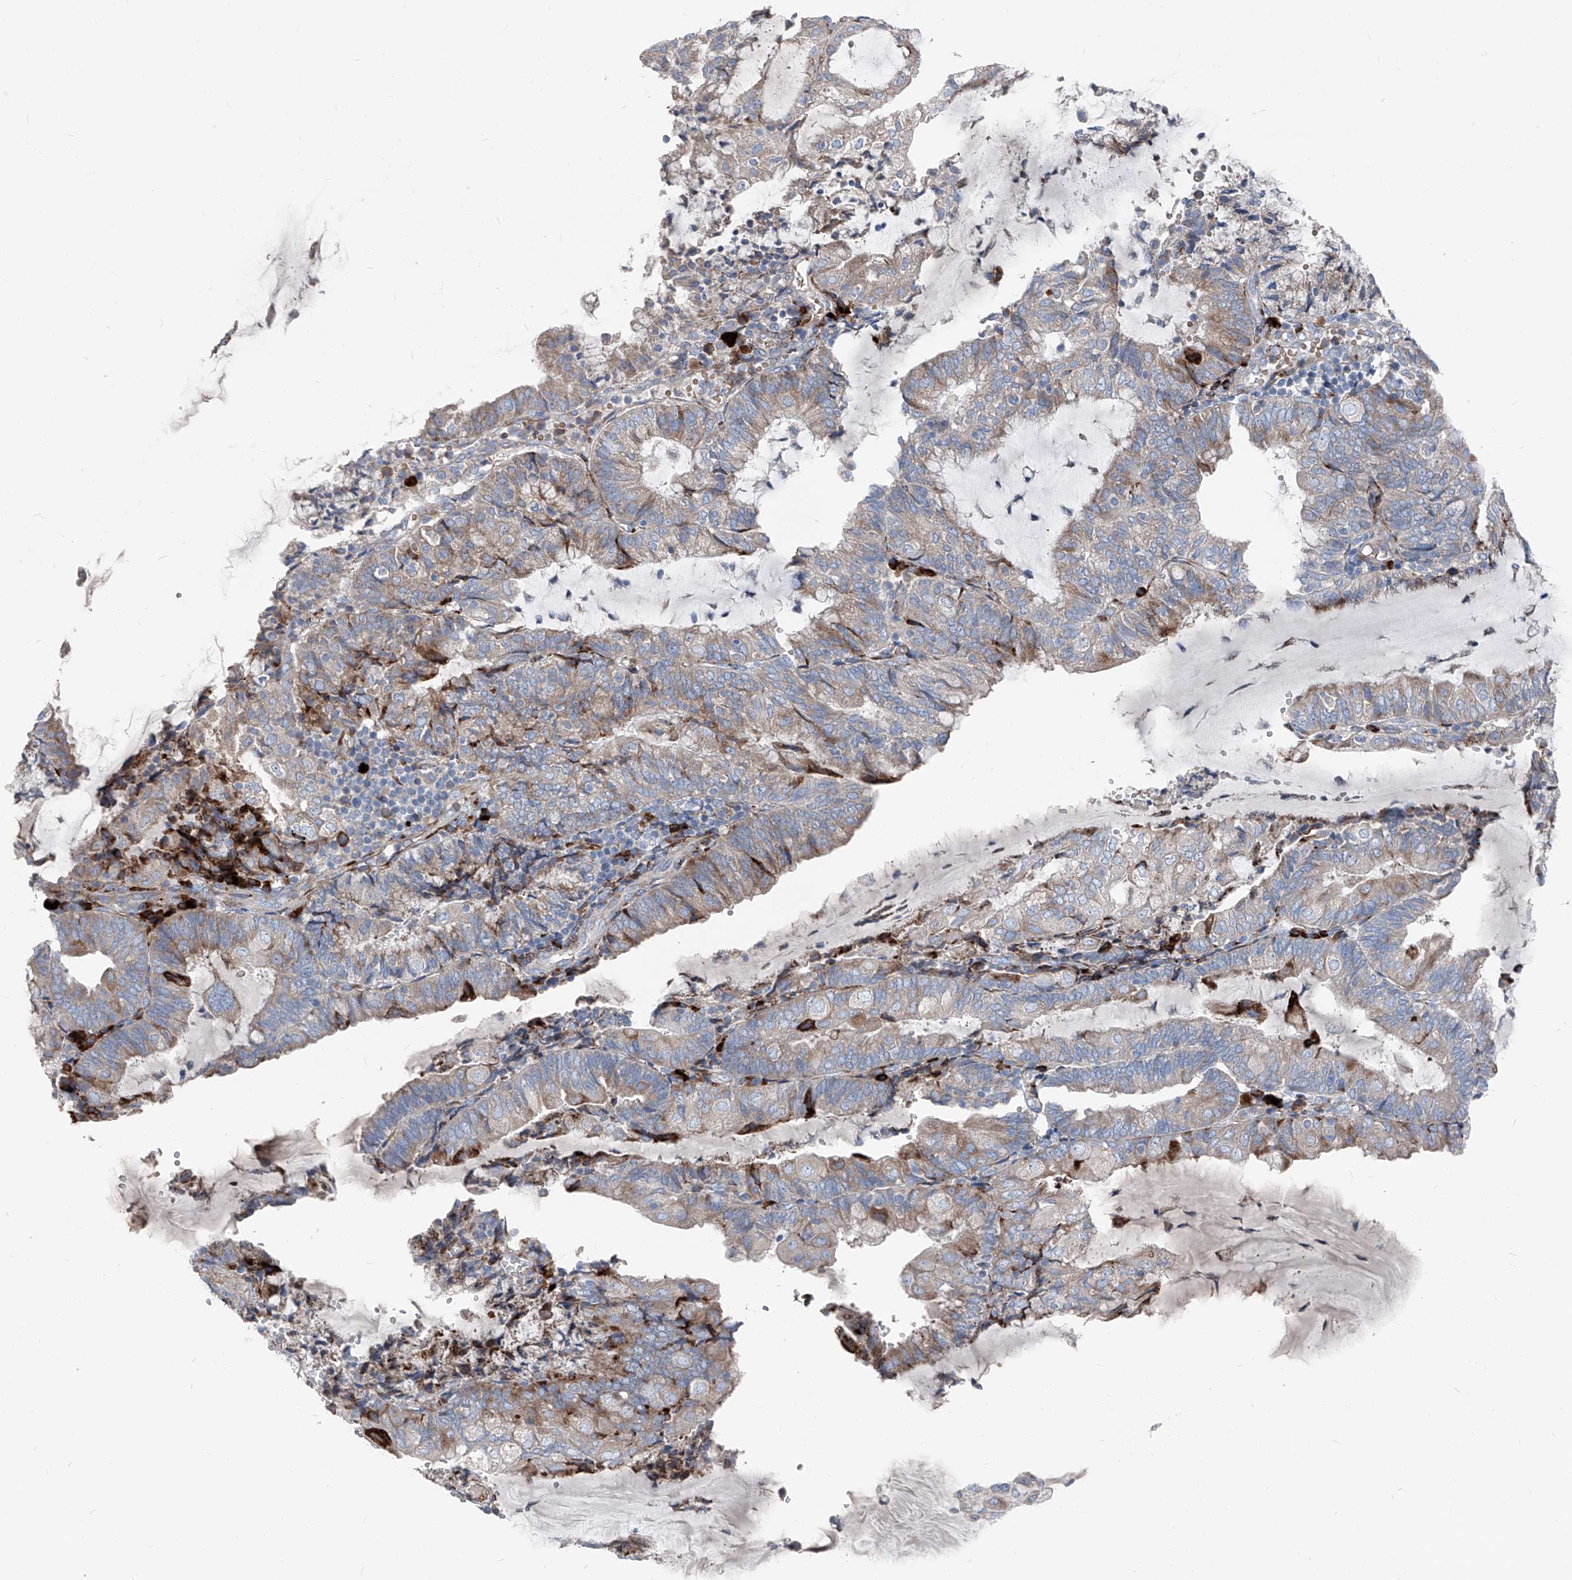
{"staining": {"intensity": "weak", "quantity": "<25%", "location": "cytoplasmic/membranous"}, "tissue": "endometrial cancer", "cell_type": "Tumor cells", "image_type": "cancer", "snomed": [{"axis": "morphology", "description": "Adenocarcinoma, NOS"}, {"axis": "topography", "description": "Endometrium"}], "caption": "This photomicrograph is of endometrial cancer stained with immunohistochemistry to label a protein in brown with the nuclei are counter-stained blue. There is no staining in tumor cells.", "gene": "IFI27", "patient": {"sex": "female", "age": 81}}